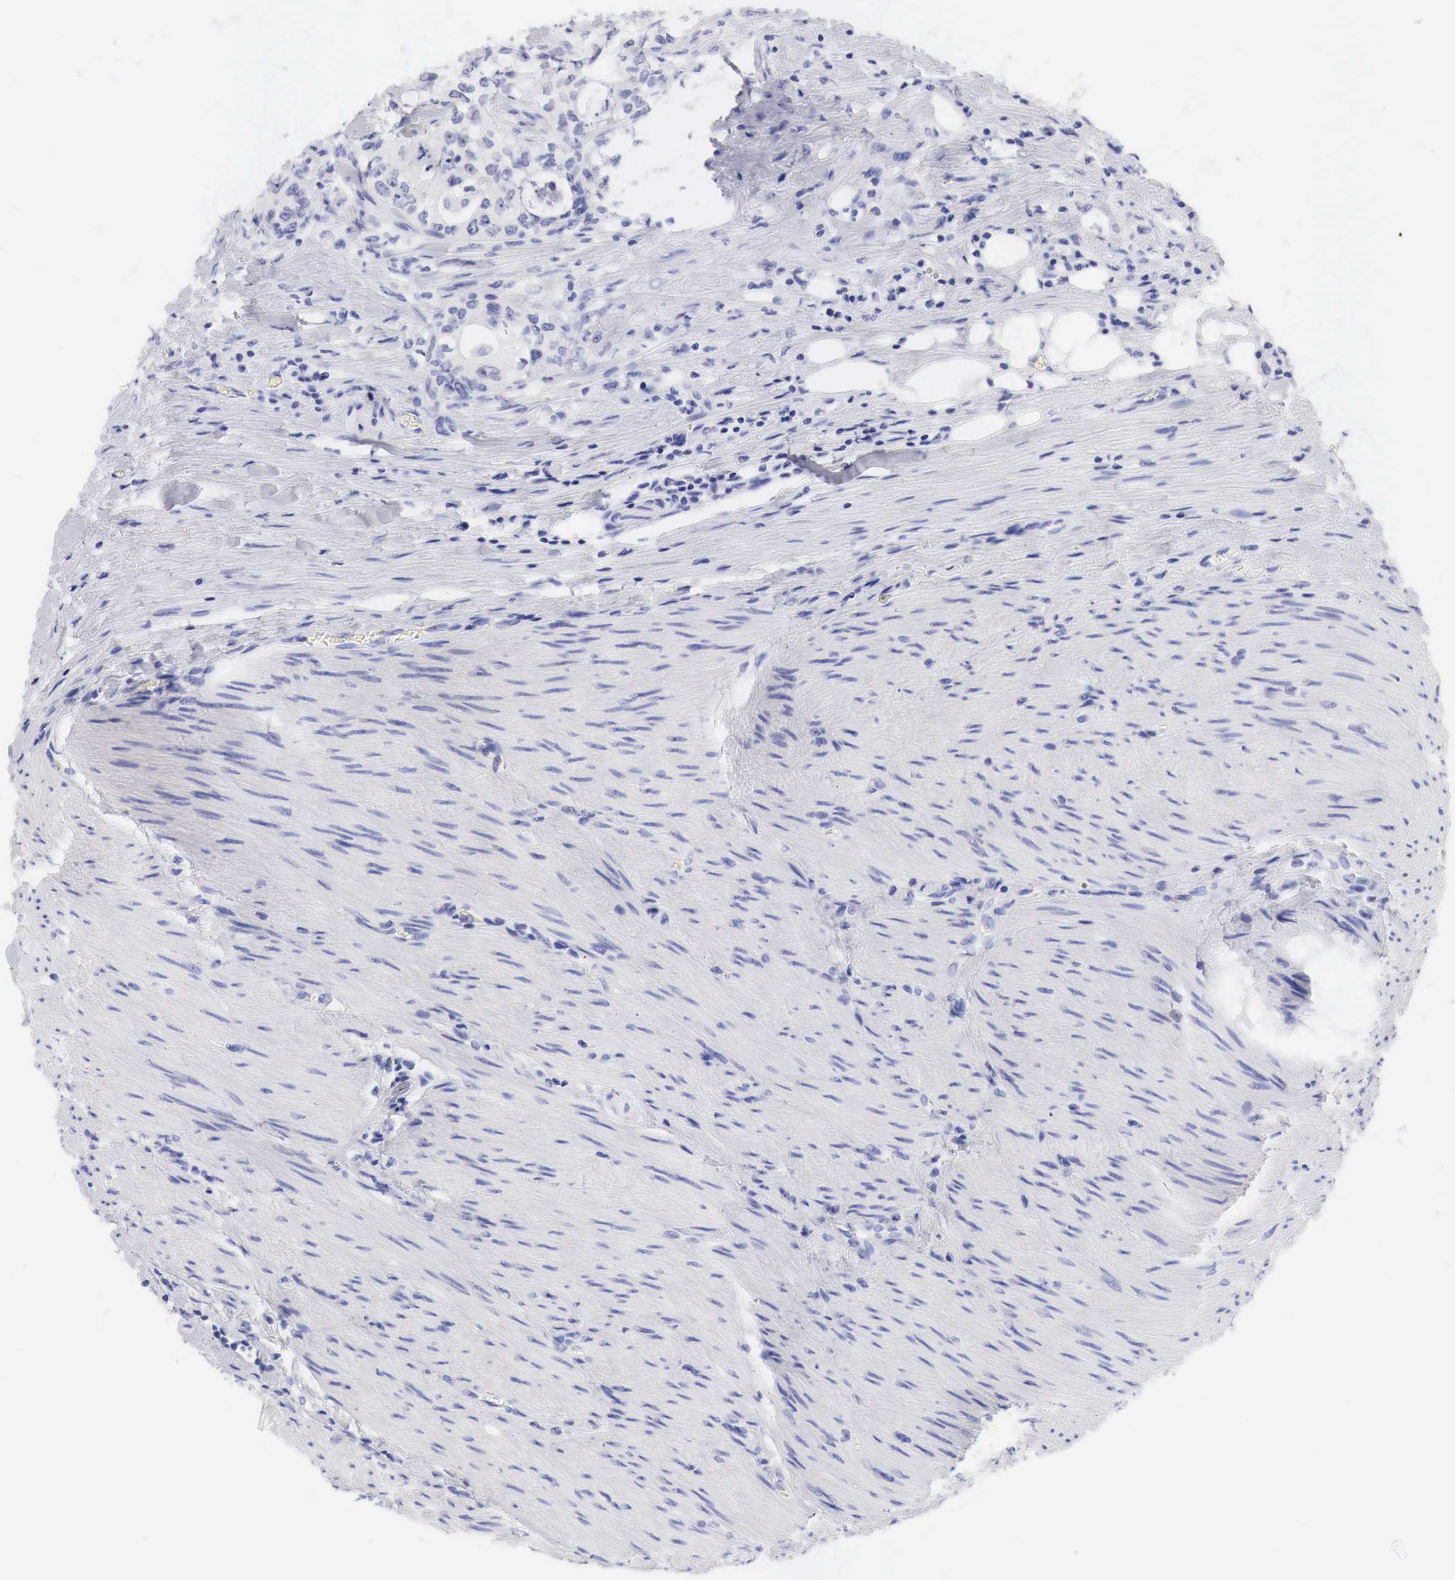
{"staining": {"intensity": "negative", "quantity": "none", "location": "none"}, "tissue": "colorectal cancer", "cell_type": "Tumor cells", "image_type": "cancer", "snomed": [{"axis": "morphology", "description": "Adenocarcinoma, NOS"}, {"axis": "topography", "description": "Rectum"}], "caption": "Colorectal cancer stained for a protein using IHC displays no expression tumor cells.", "gene": "TYR", "patient": {"sex": "female", "age": 57}}